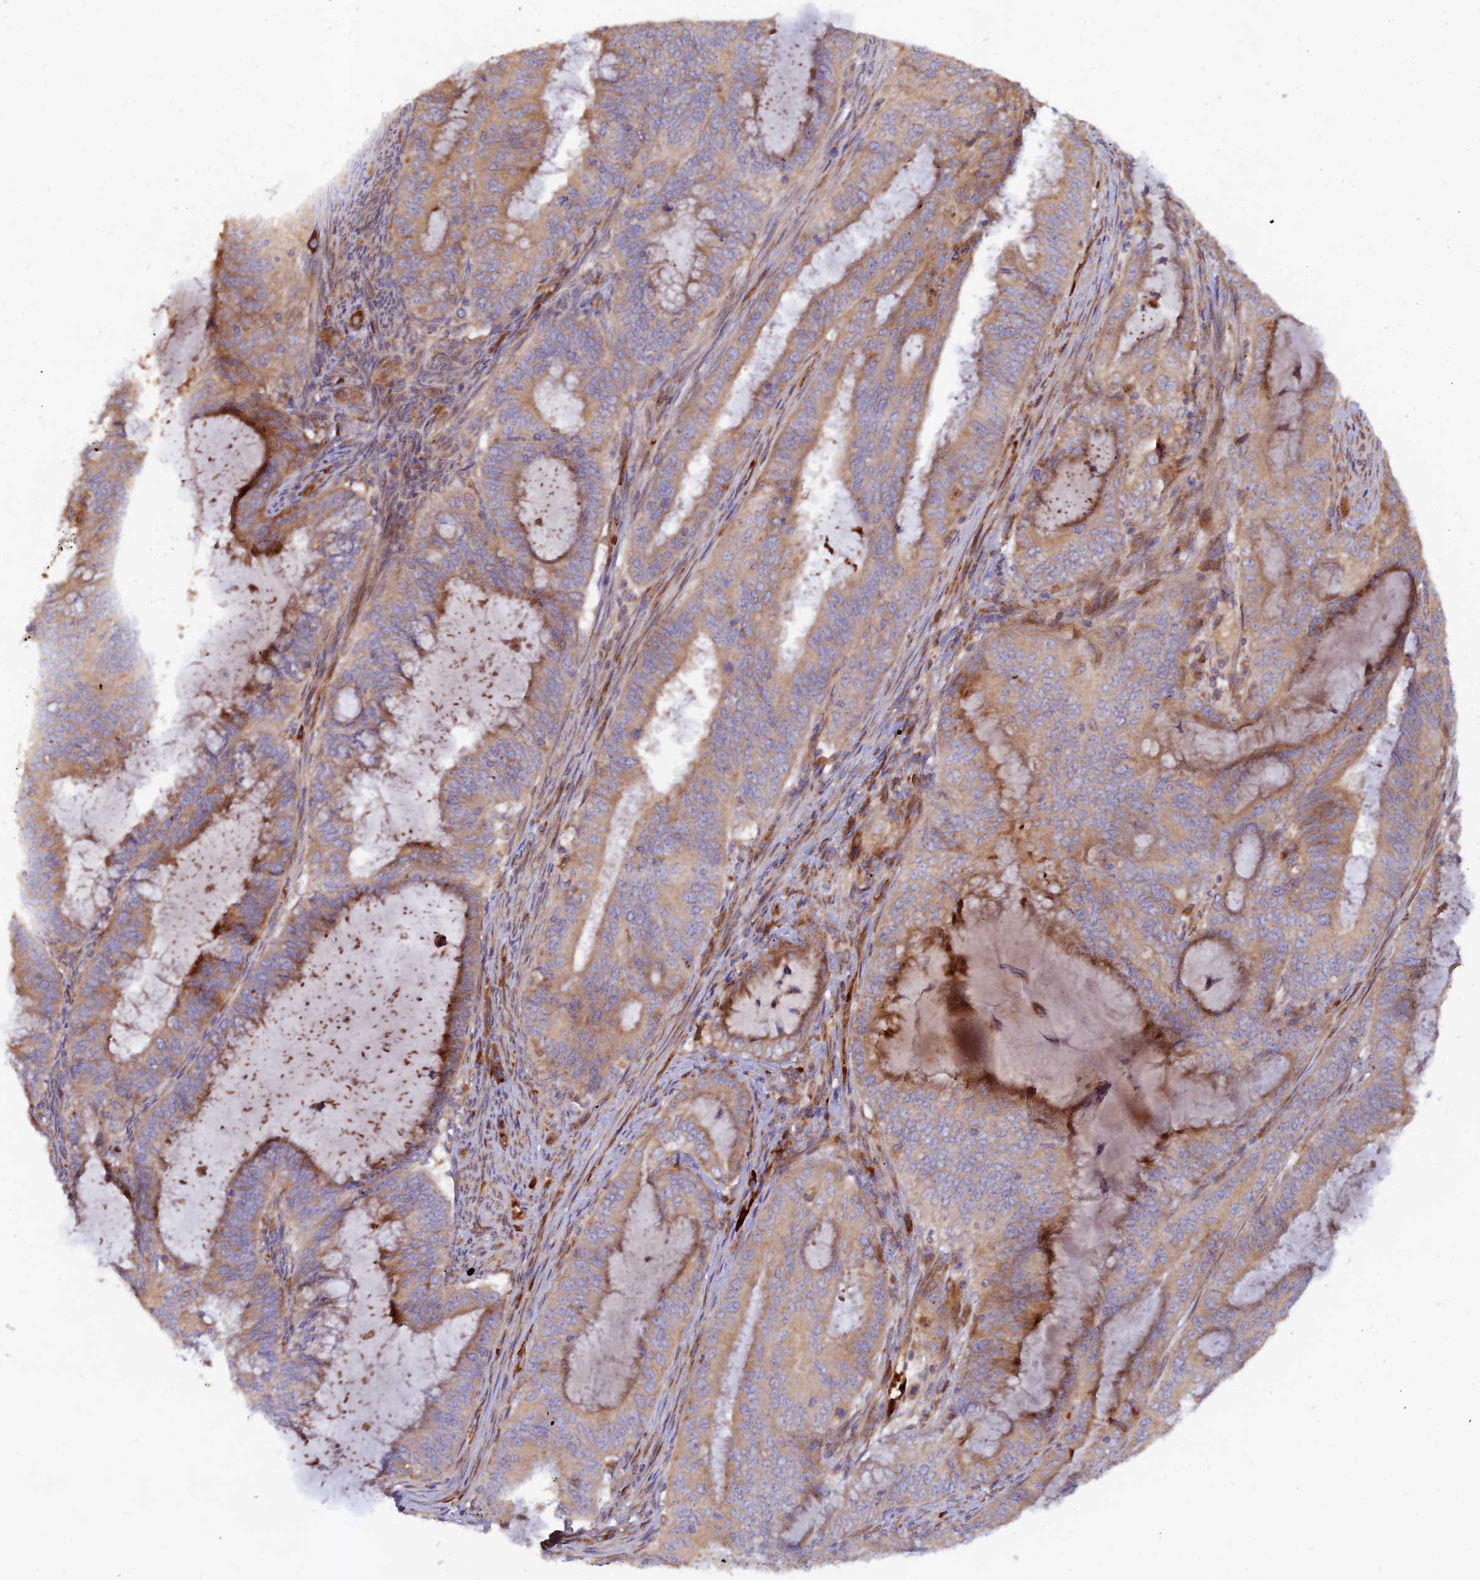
{"staining": {"intensity": "moderate", "quantity": "25%-75%", "location": "cytoplasmic/membranous"}, "tissue": "endometrial cancer", "cell_type": "Tumor cells", "image_type": "cancer", "snomed": [{"axis": "morphology", "description": "Adenocarcinoma, NOS"}, {"axis": "topography", "description": "Endometrium"}], "caption": "Adenocarcinoma (endometrial) tissue exhibits moderate cytoplasmic/membranous staining in approximately 25%-75% of tumor cells", "gene": "GMCL1", "patient": {"sex": "female", "age": 51}}